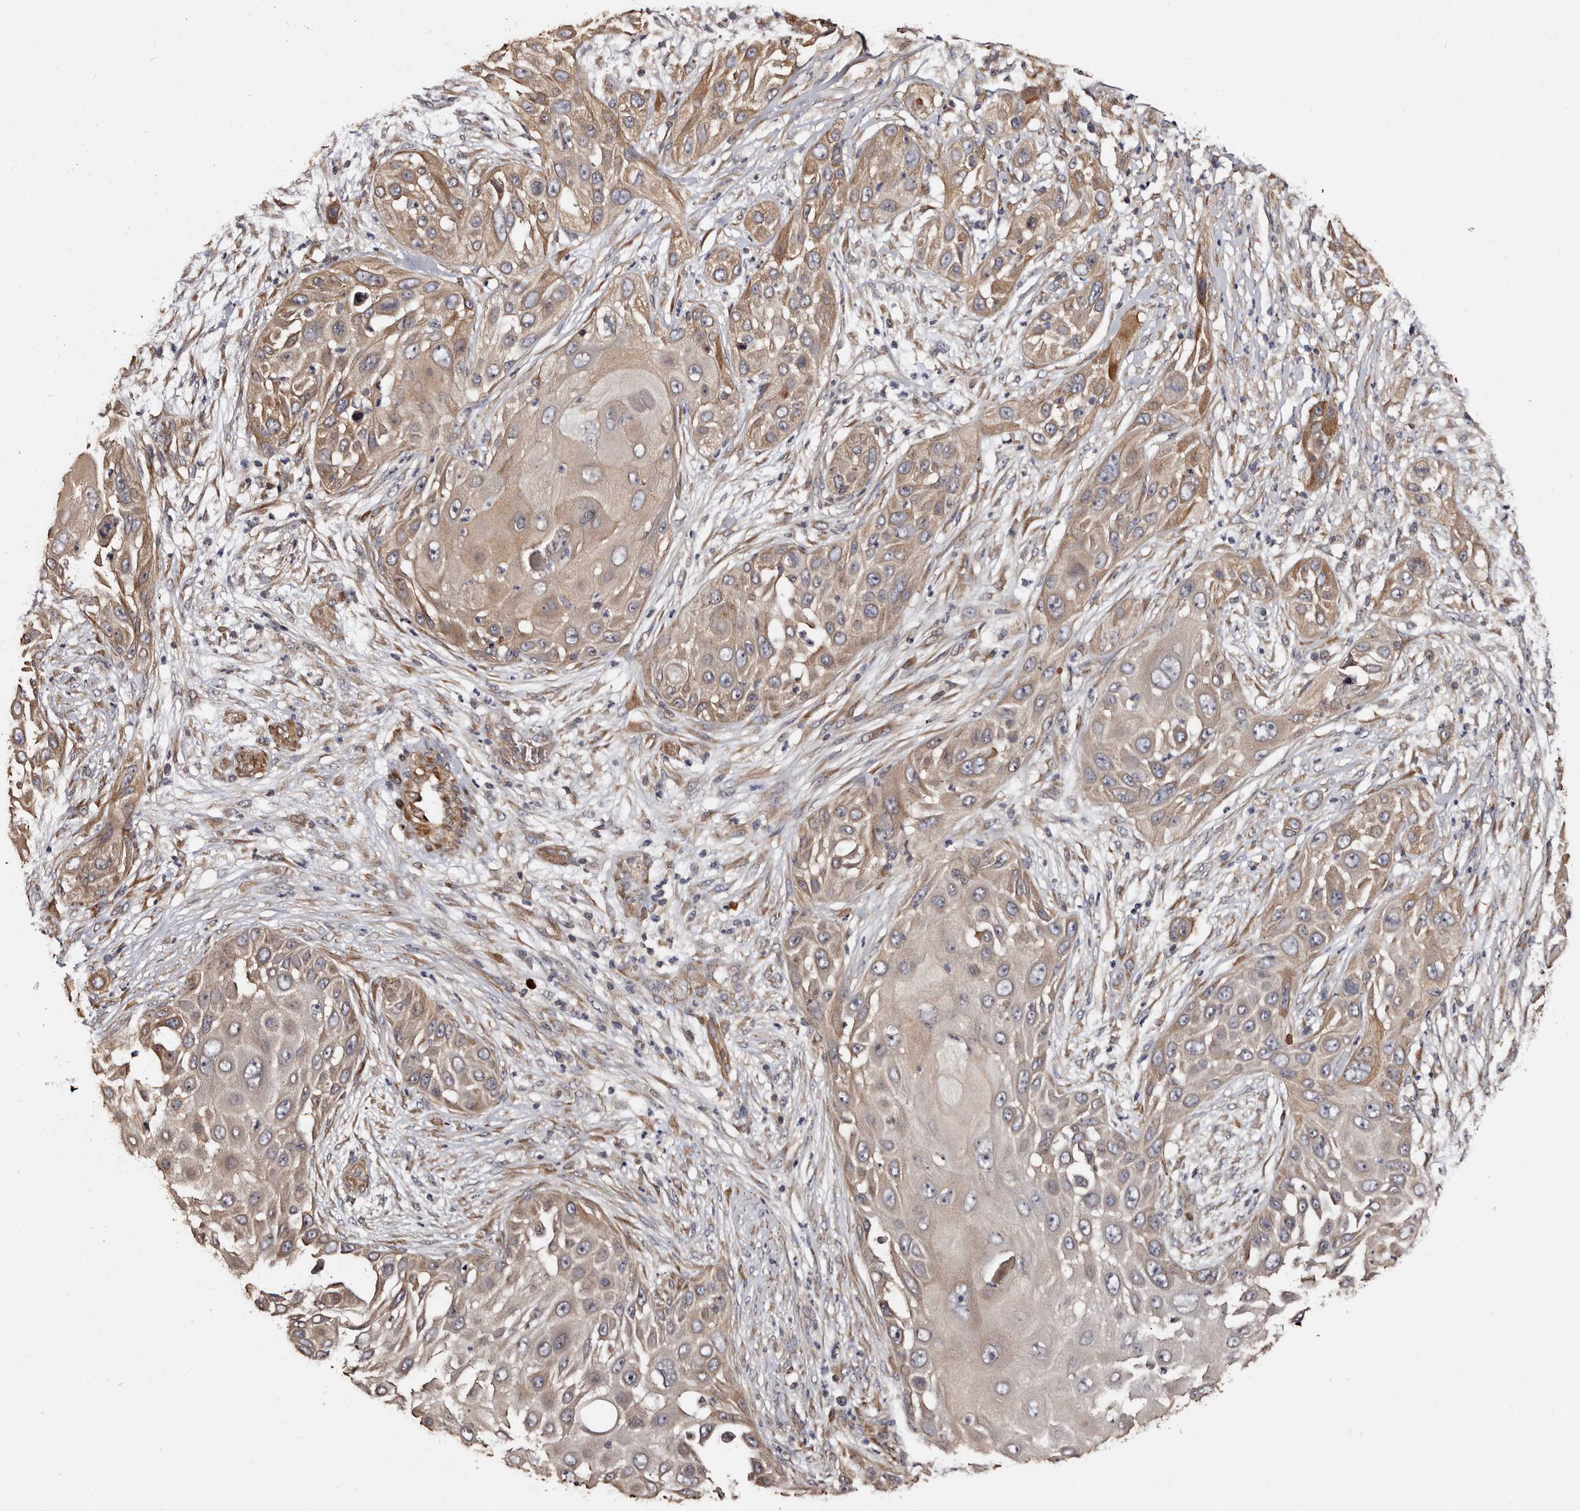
{"staining": {"intensity": "weak", "quantity": ">75%", "location": "cytoplasmic/membranous"}, "tissue": "skin cancer", "cell_type": "Tumor cells", "image_type": "cancer", "snomed": [{"axis": "morphology", "description": "Squamous cell carcinoma, NOS"}, {"axis": "topography", "description": "Skin"}], "caption": "Protein staining of skin cancer tissue reveals weak cytoplasmic/membranous expression in approximately >75% of tumor cells.", "gene": "TBC1D22B", "patient": {"sex": "female", "age": 44}}